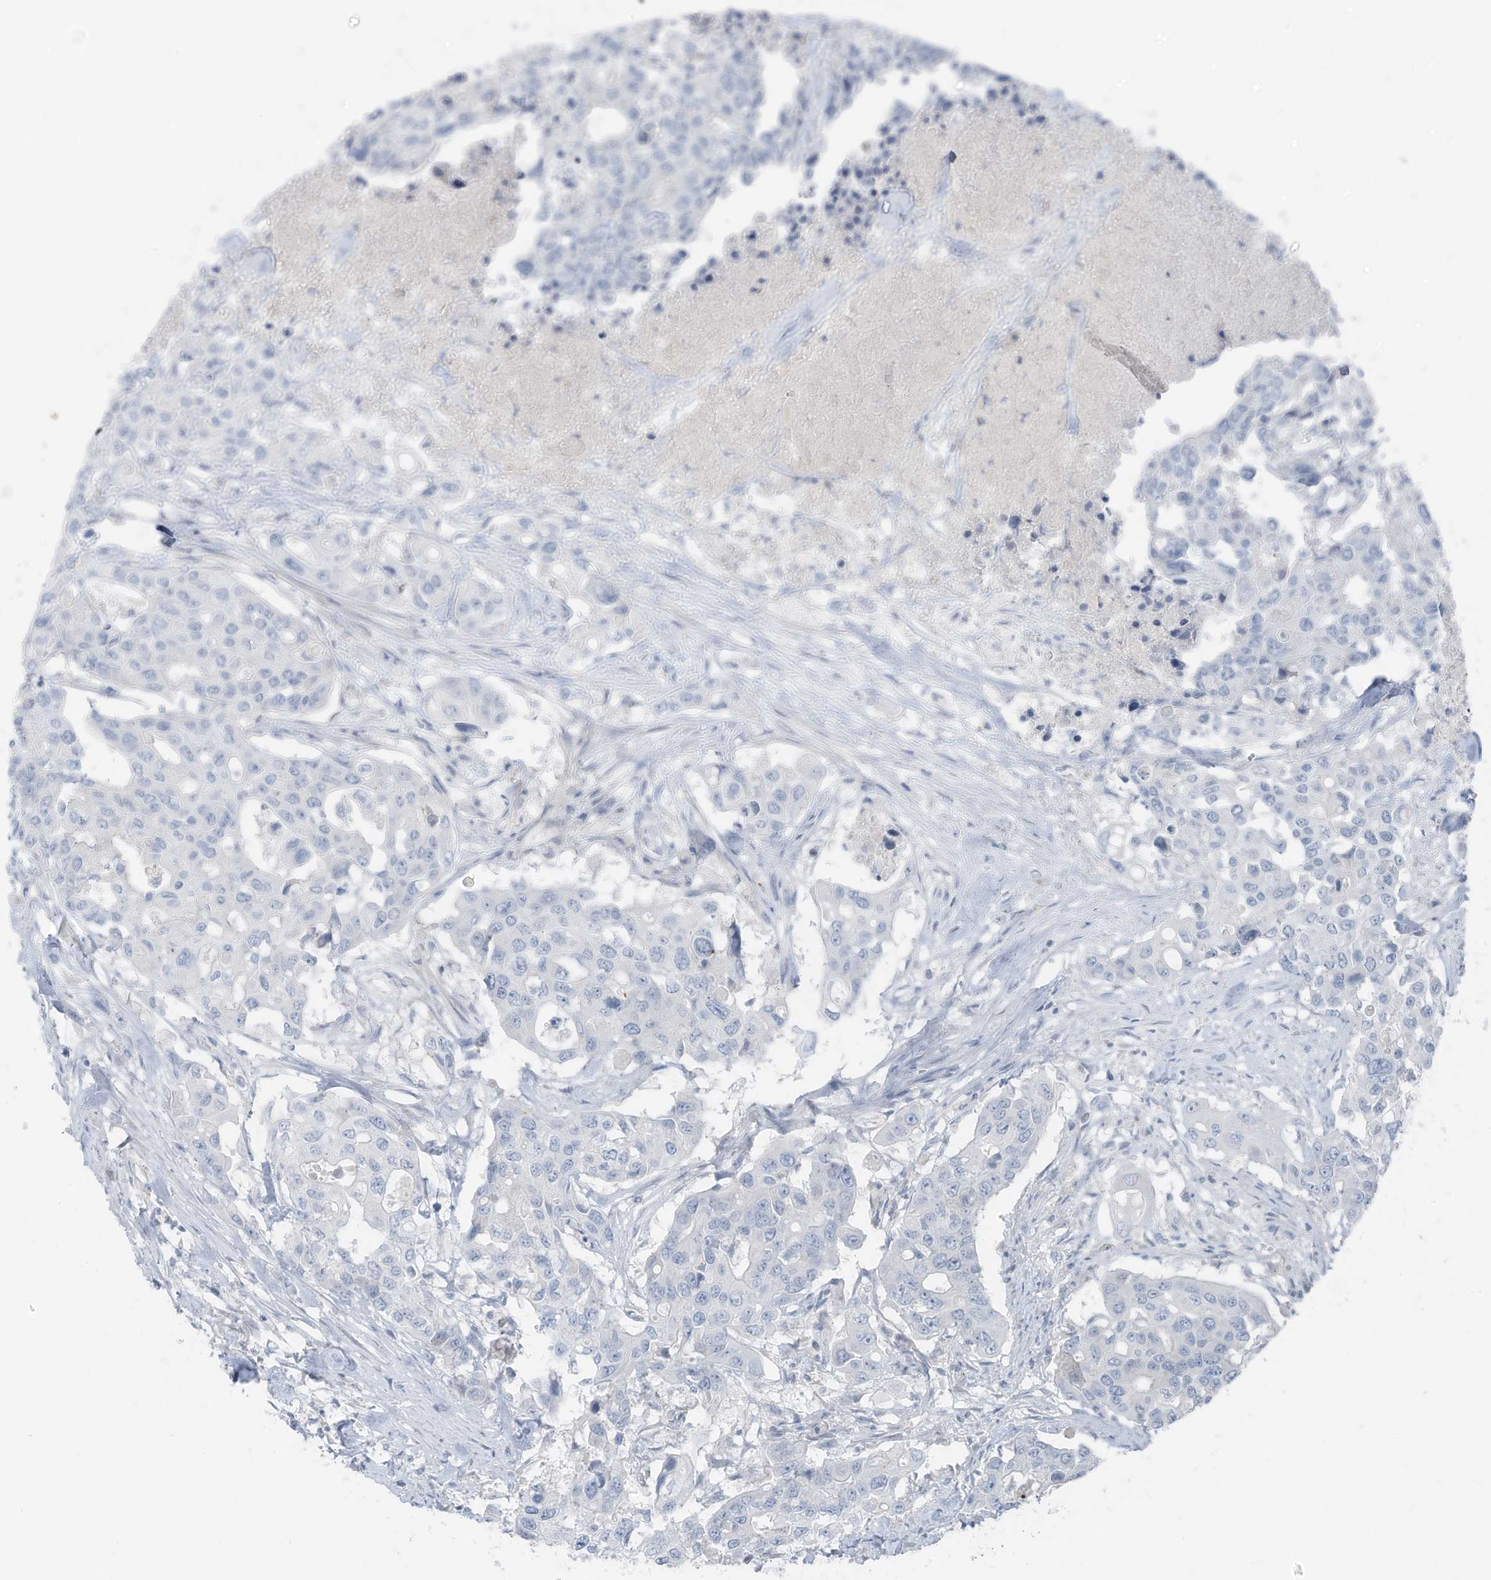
{"staining": {"intensity": "negative", "quantity": "none", "location": "none"}, "tissue": "colorectal cancer", "cell_type": "Tumor cells", "image_type": "cancer", "snomed": [{"axis": "morphology", "description": "Adenocarcinoma, NOS"}, {"axis": "topography", "description": "Colon"}], "caption": "IHC photomicrograph of neoplastic tissue: colorectal cancer (adenocarcinoma) stained with DAB displays no significant protein positivity in tumor cells. (DAB IHC, high magnification).", "gene": "SLC25A43", "patient": {"sex": "male", "age": 77}}